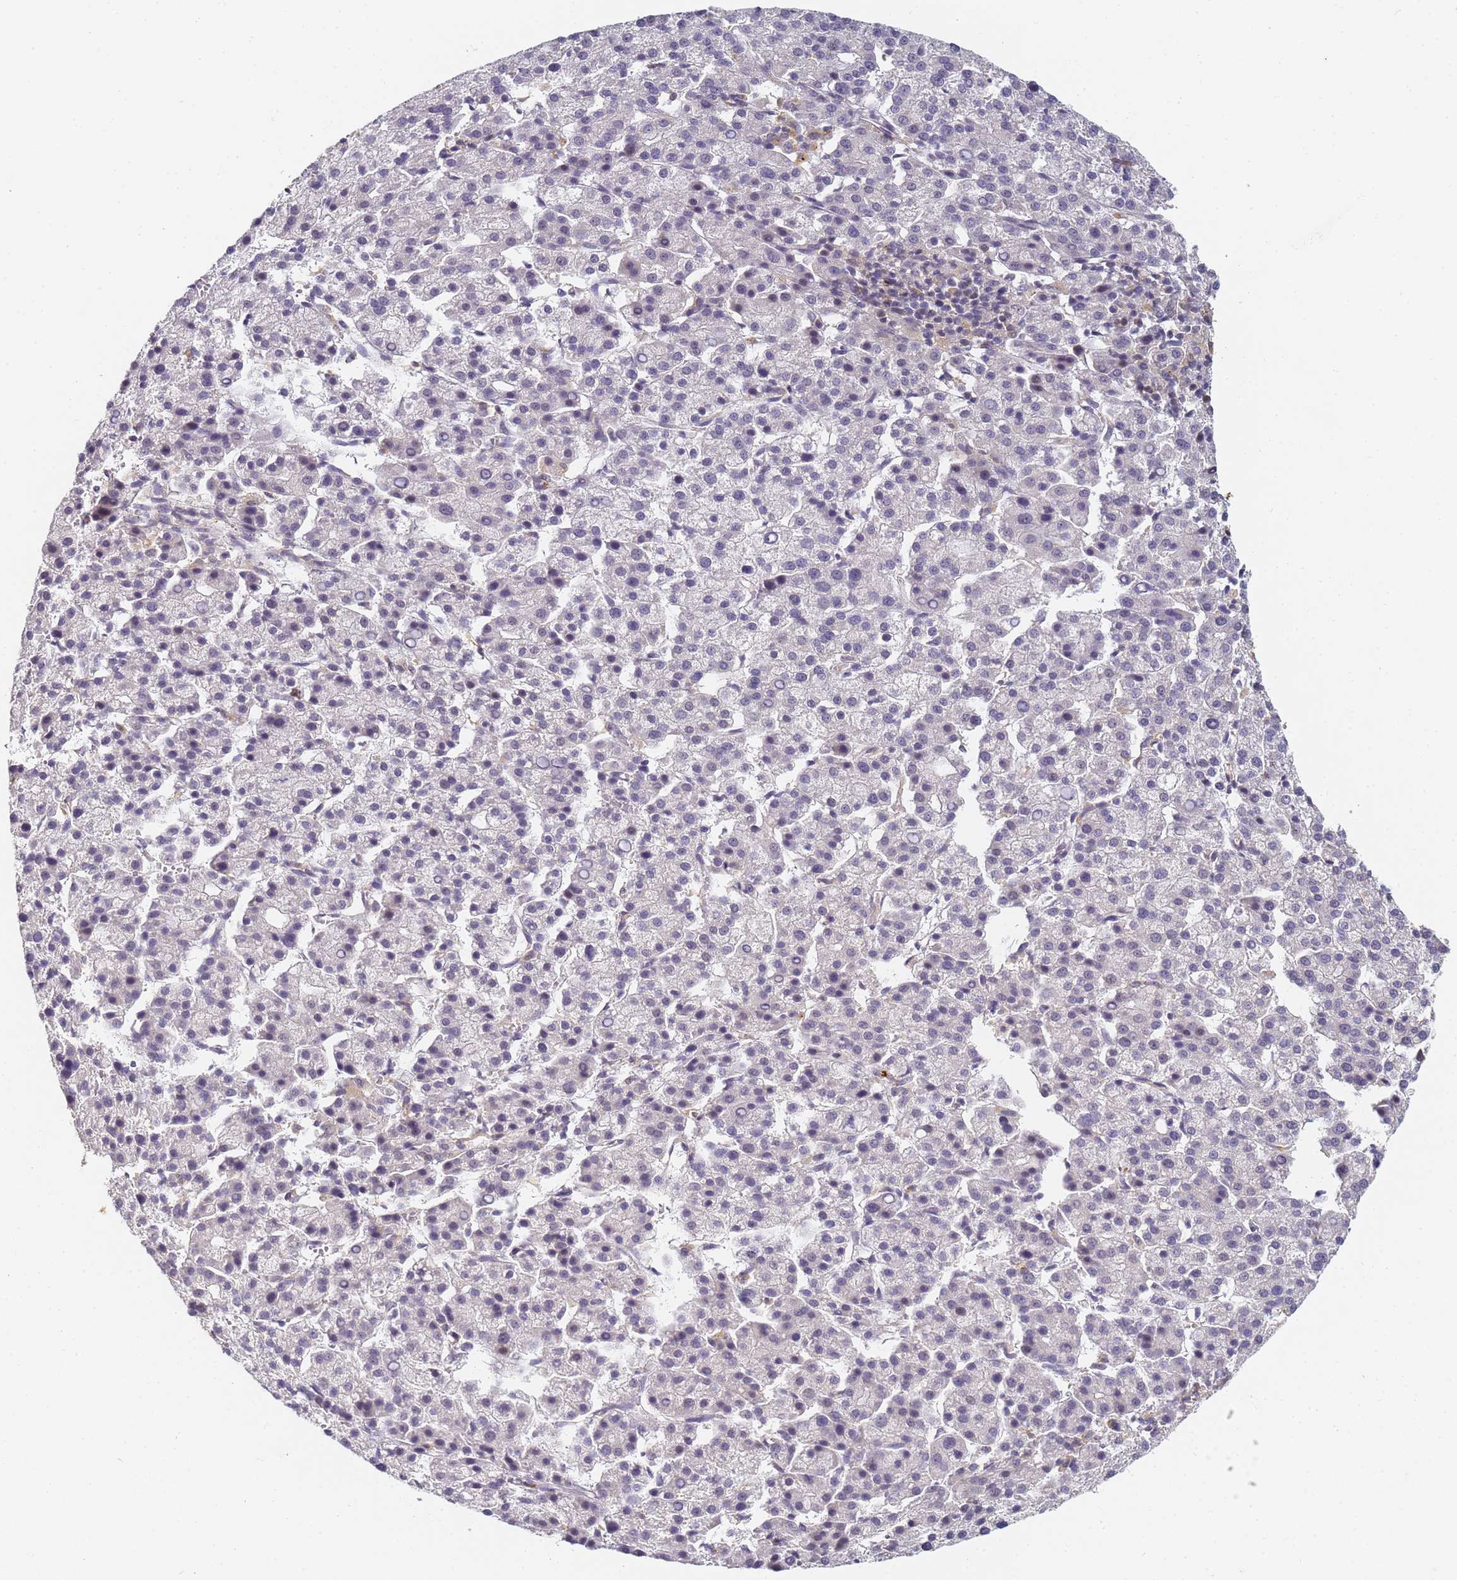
{"staining": {"intensity": "negative", "quantity": "none", "location": "none"}, "tissue": "liver cancer", "cell_type": "Tumor cells", "image_type": "cancer", "snomed": [{"axis": "morphology", "description": "Carcinoma, Hepatocellular, NOS"}, {"axis": "topography", "description": "Liver"}], "caption": "DAB (3,3'-diaminobenzidine) immunohistochemical staining of hepatocellular carcinoma (liver) displays no significant positivity in tumor cells. Nuclei are stained in blue.", "gene": "HMCES", "patient": {"sex": "female", "age": 58}}